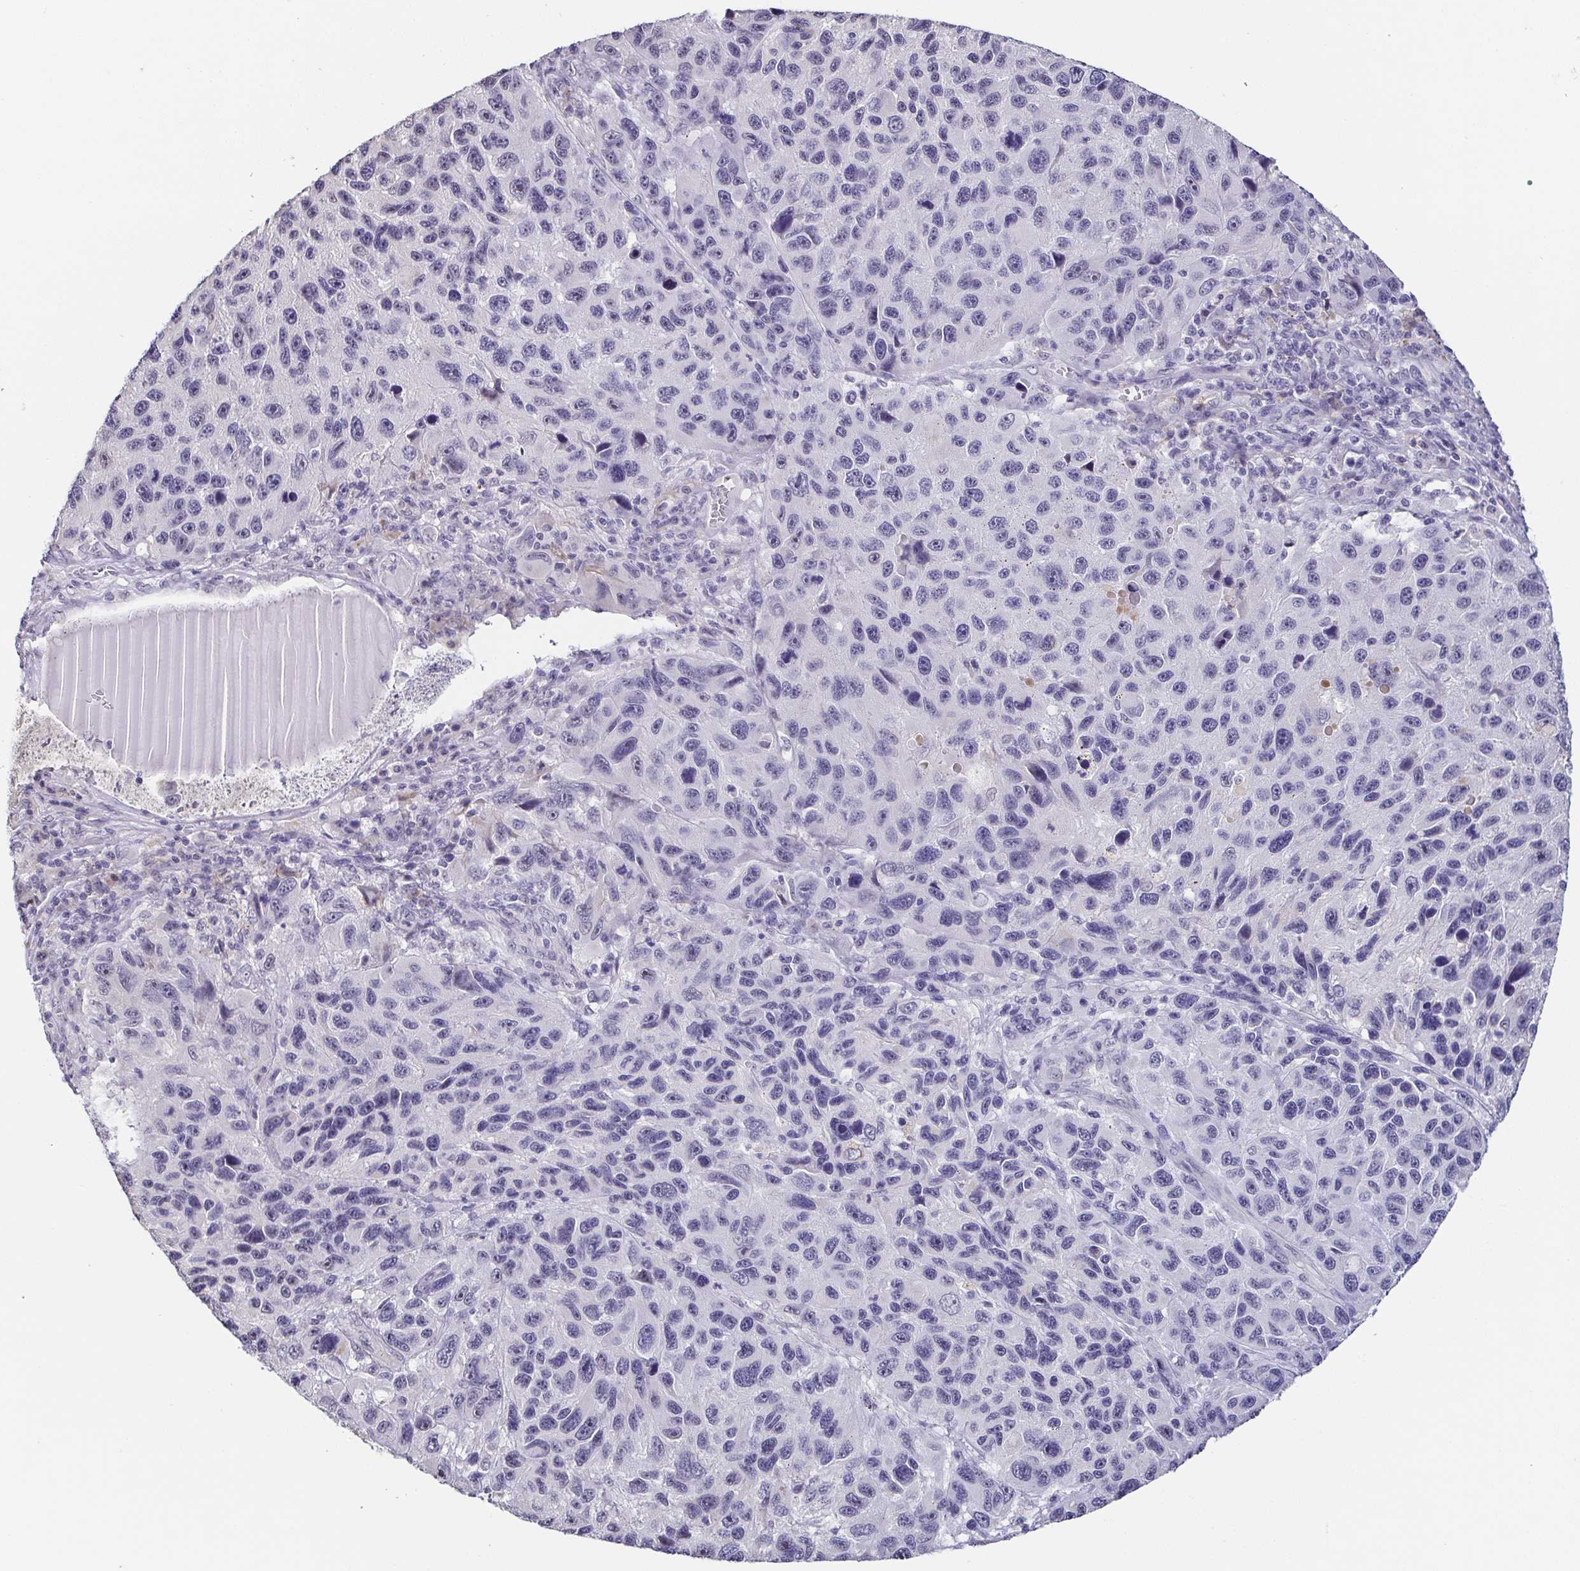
{"staining": {"intensity": "negative", "quantity": "none", "location": "none"}, "tissue": "melanoma", "cell_type": "Tumor cells", "image_type": "cancer", "snomed": [{"axis": "morphology", "description": "Malignant melanoma, NOS"}, {"axis": "topography", "description": "Skin"}], "caption": "This is a histopathology image of IHC staining of melanoma, which shows no staining in tumor cells. The staining was performed using DAB to visualize the protein expression in brown, while the nuclei were stained in blue with hematoxylin (Magnification: 20x).", "gene": "NEFH", "patient": {"sex": "male", "age": 53}}